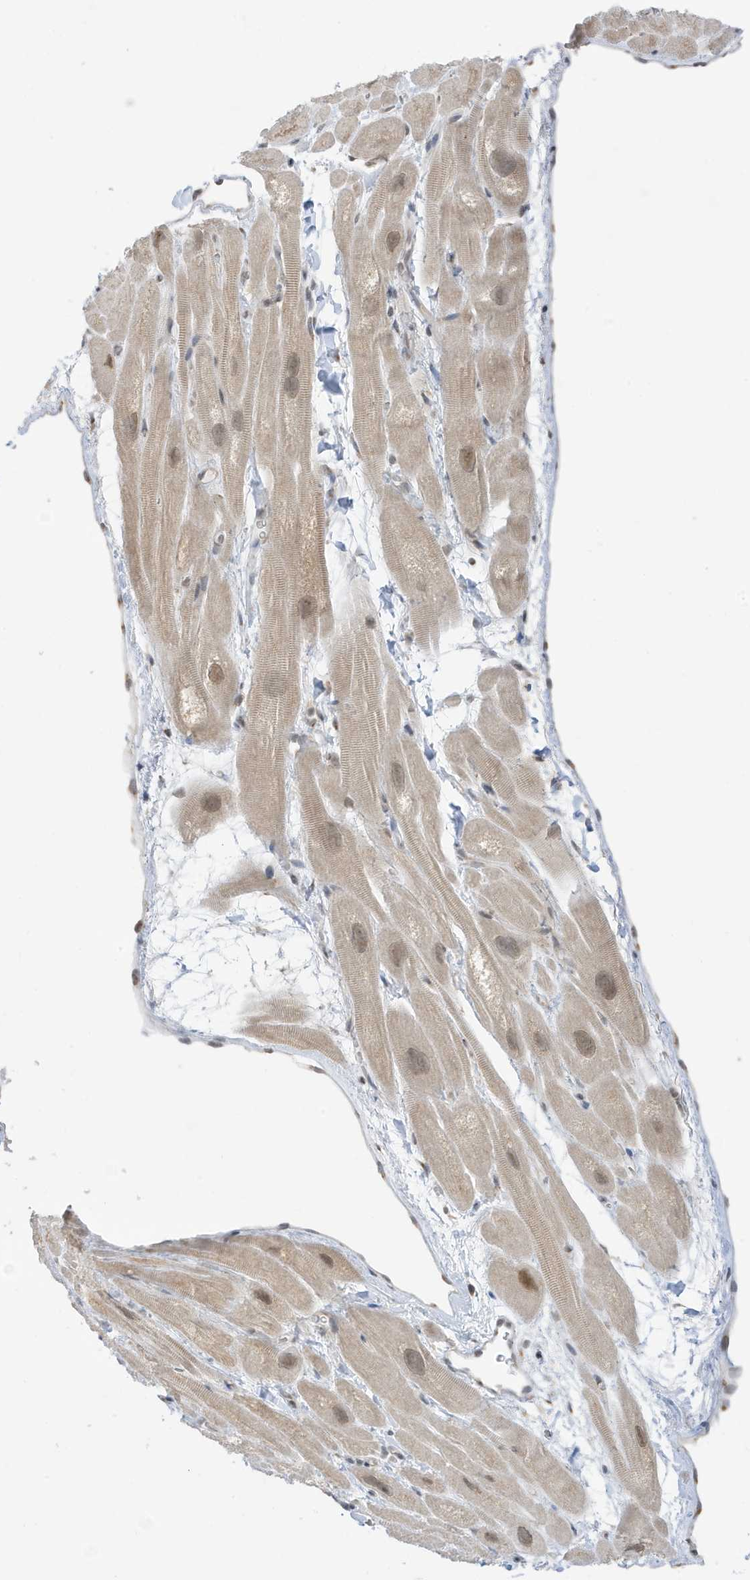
{"staining": {"intensity": "moderate", "quantity": ">75%", "location": "cytoplasmic/membranous,nuclear"}, "tissue": "heart muscle", "cell_type": "Cardiomyocytes", "image_type": "normal", "snomed": [{"axis": "morphology", "description": "Normal tissue, NOS"}, {"axis": "topography", "description": "Heart"}], "caption": "Immunohistochemistry (IHC) staining of benign heart muscle, which demonstrates medium levels of moderate cytoplasmic/membranous,nuclear positivity in about >75% of cardiomyocytes indicating moderate cytoplasmic/membranous,nuclear protein staining. The staining was performed using DAB (3,3'-diaminobenzidine) (brown) for protein detection and nuclei were counterstained in hematoxylin (blue).", "gene": "TAB3", "patient": {"sex": "male", "age": 49}}